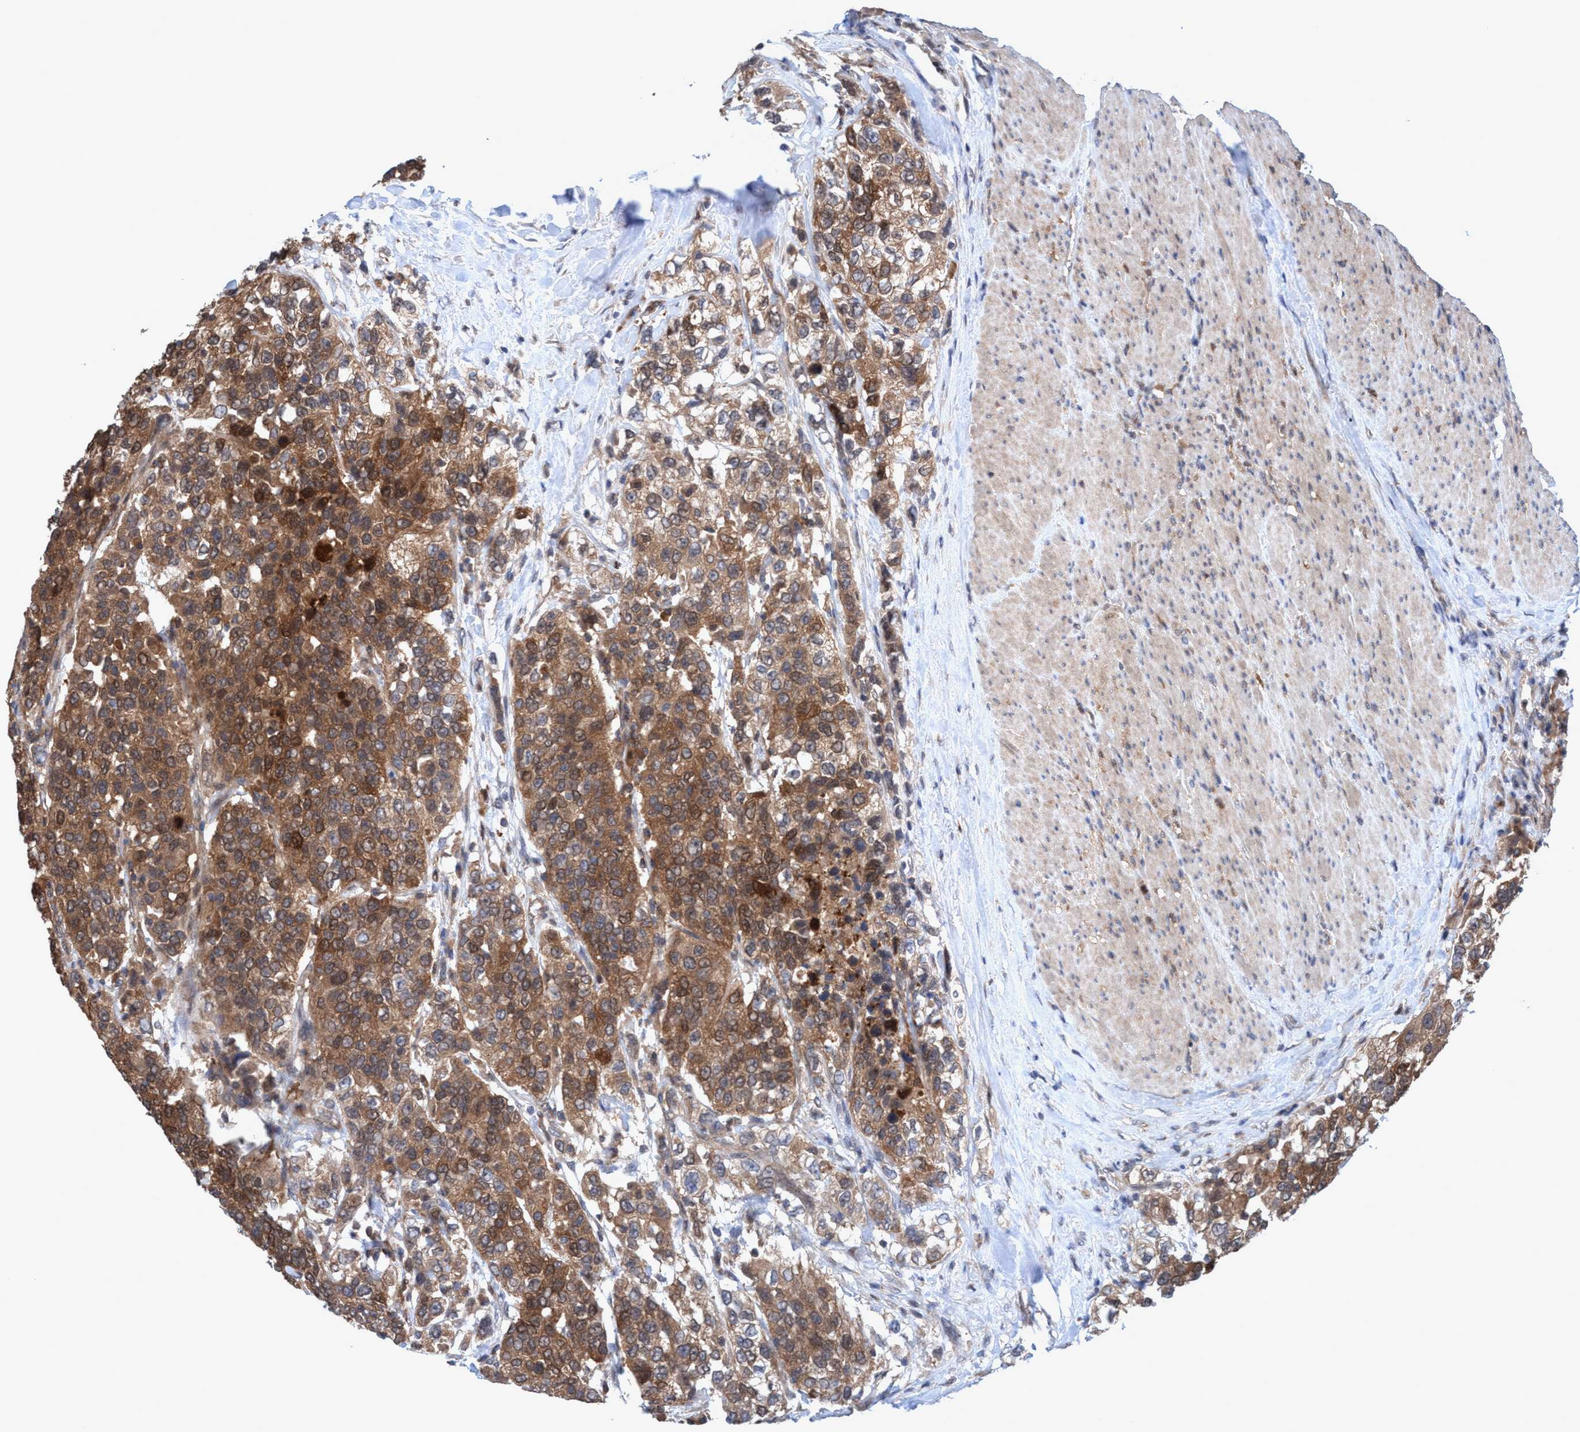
{"staining": {"intensity": "moderate", "quantity": ">75%", "location": "cytoplasmic/membranous"}, "tissue": "urothelial cancer", "cell_type": "Tumor cells", "image_type": "cancer", "snomed": [{"axis": "morphology", "description": "Urothelial carcinoma, High grade"}, {"axis": "topography", "description": "Urinary bladder"}], "caption": "The photomicrograph exhibits staining of urothelial carcinoma (high-grade), revealing moderate cytoplasmic/membranous protein positivity (brown color) within tumor cells. Immunohistochemistry stains the protein in brown and the nuclei are stained blue.", "gene": "GLOD4", "patient": {"sex": "female", "age": 80}}